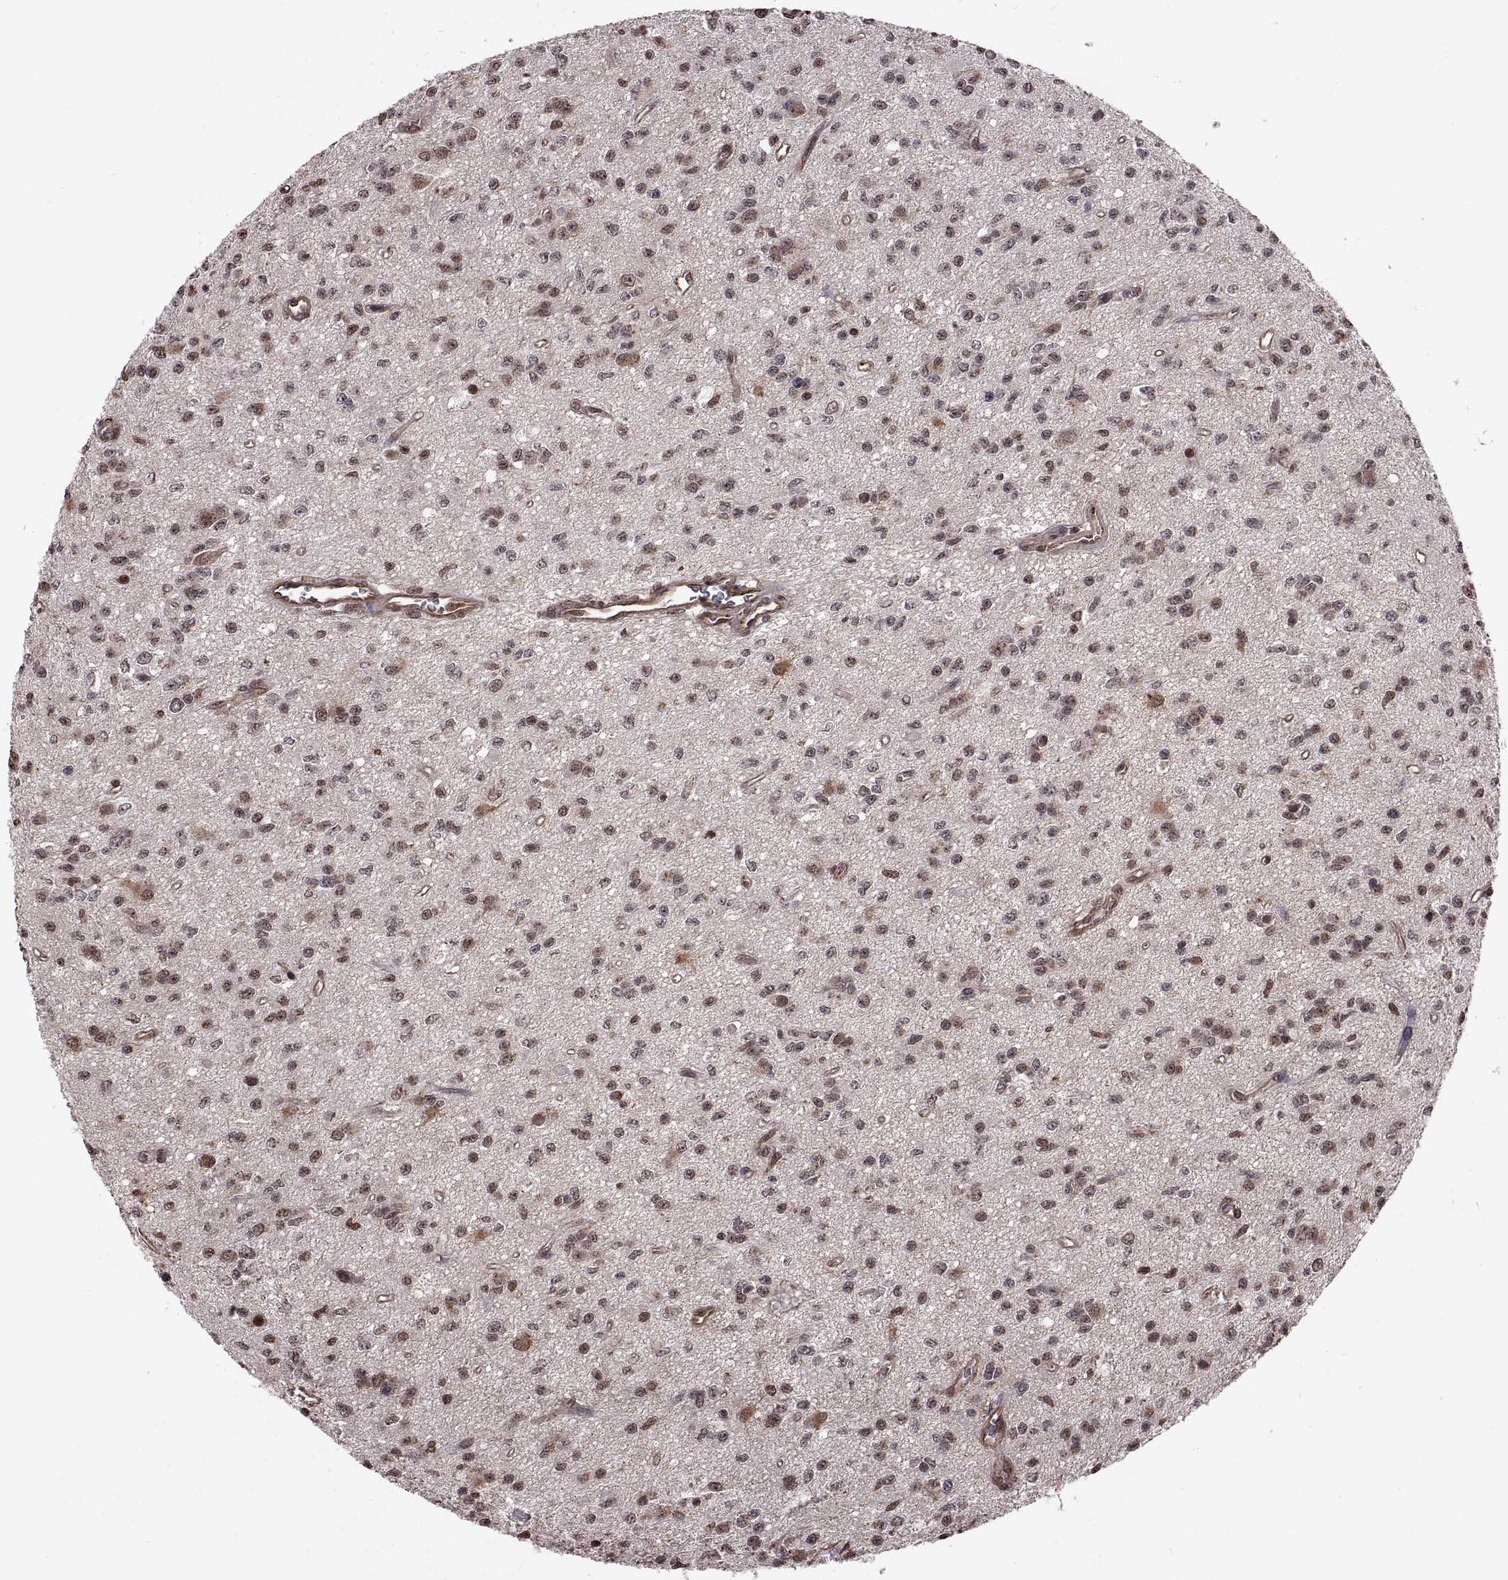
{"staining": {"intensity": "moderate", "quantity": ">75%", "location": "nuclear"}, "tissue": "glioma", "cell_type": "Tumor cells", "image_type": "cancer", "snomed": [{"axis": "morphology", "description": "Glioma, malignant, Low grade"}, {"axis": "topography", "description": "Brain"}], "caption": "Human glioma stained with a brown dye displays moderate nuclear positive positivity in about >75% of tumor cells.", "gene": "ARRB1", "patient": {"sex": "female", "age": 45}}